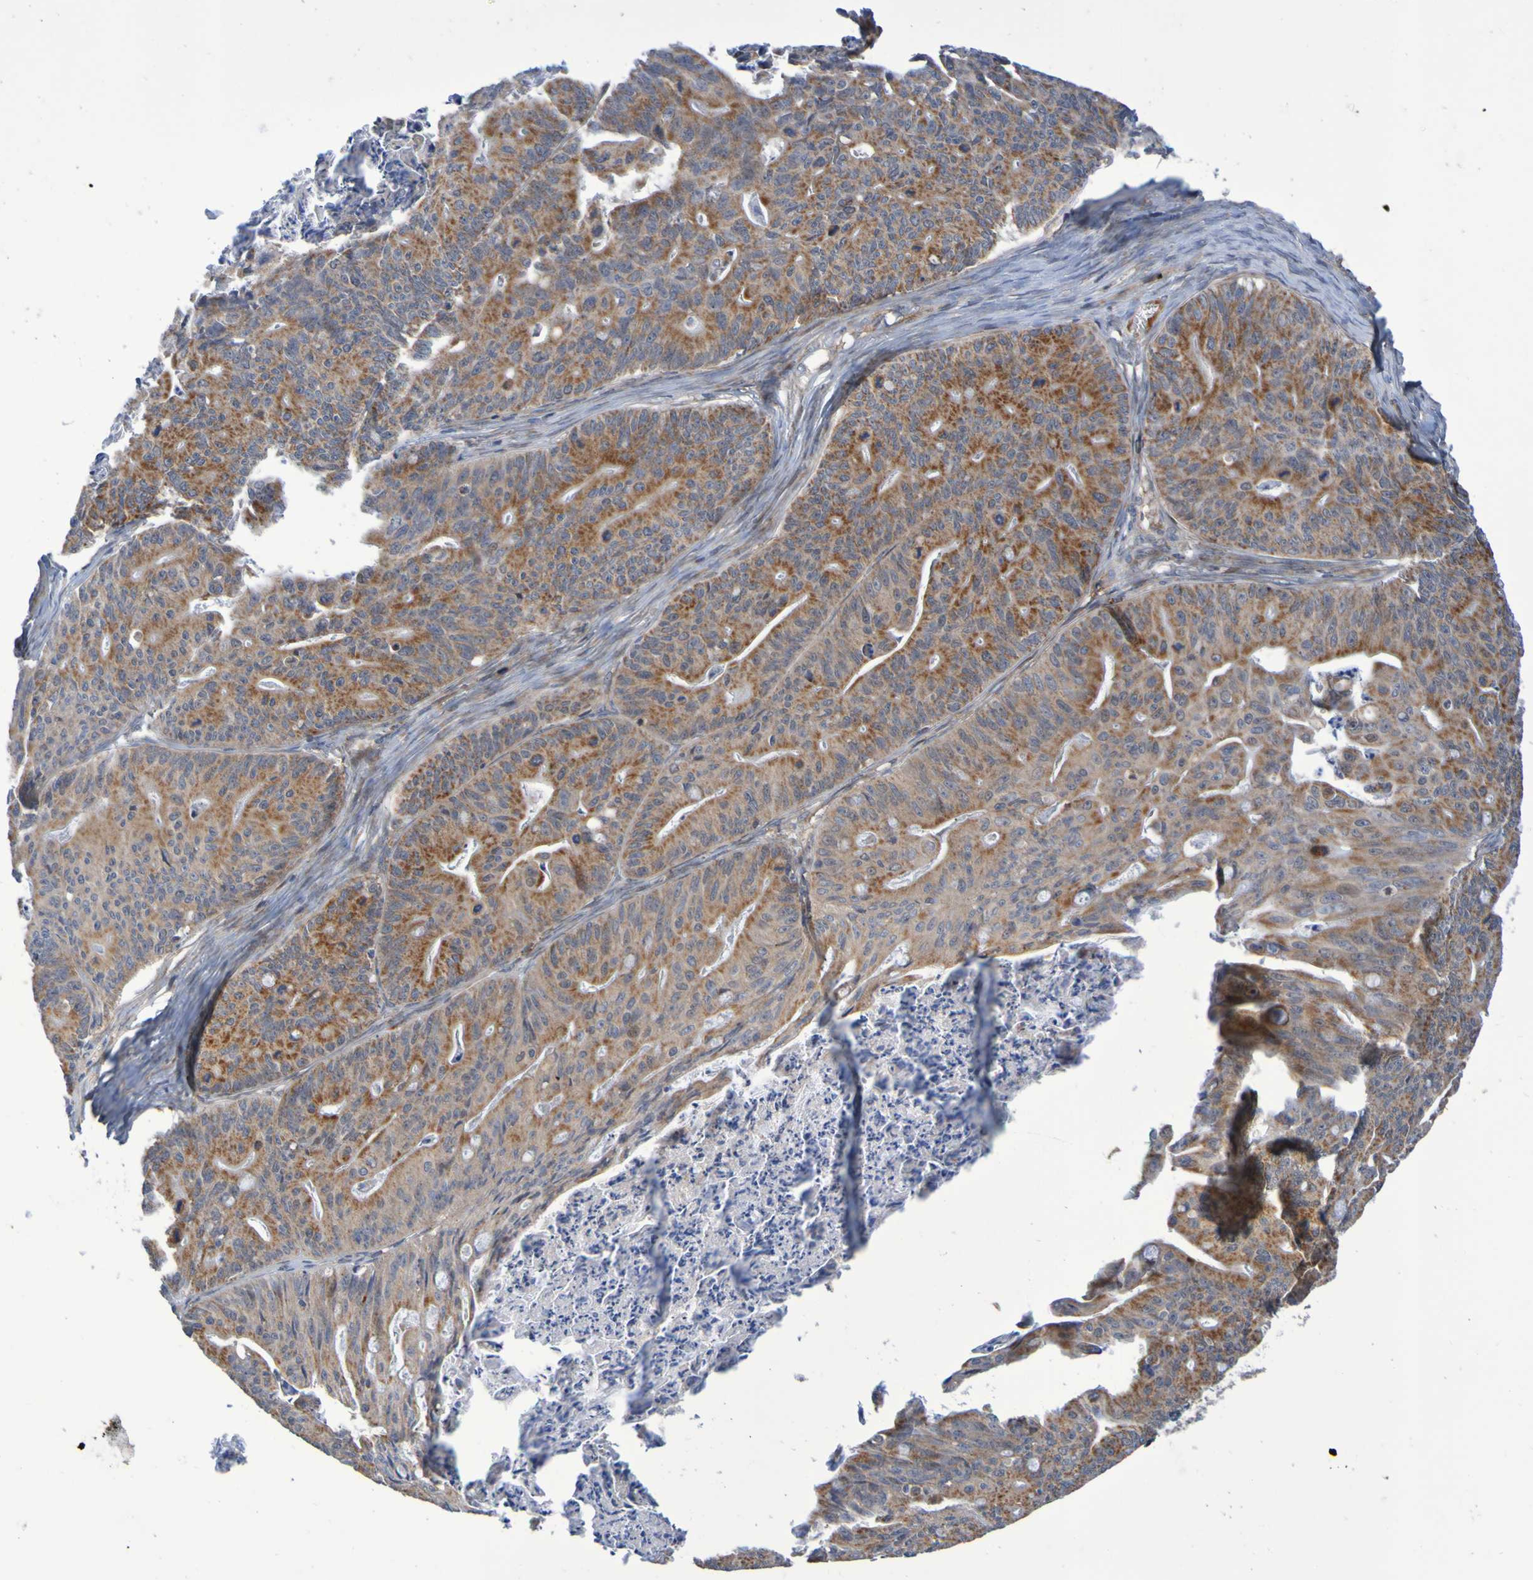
{"staining": {"intensity": "strong", "quantity": "25%-75%", "location": "cytoplasmic/membranous"}, "tissue": "ovarian cancer", "cell_type": "Tumor cells", "image_type": "cancer", "snomed": [{"axis": "morphology", "description": "Cystadenocarcinoma, mucinous, NOS"}, {"axis": "topography", "description": "Ovary"}], "caption": "Immunohistochemical staining of human ovarian cancer displays strong cytoplasmic/membranous protein expression in about 25%-75% of tumor cells. Ihc stains the protein in brown and the nuclei are stained blue.", "gene": "CCDC51", "patient": {"sex": "female", "age": 37}}